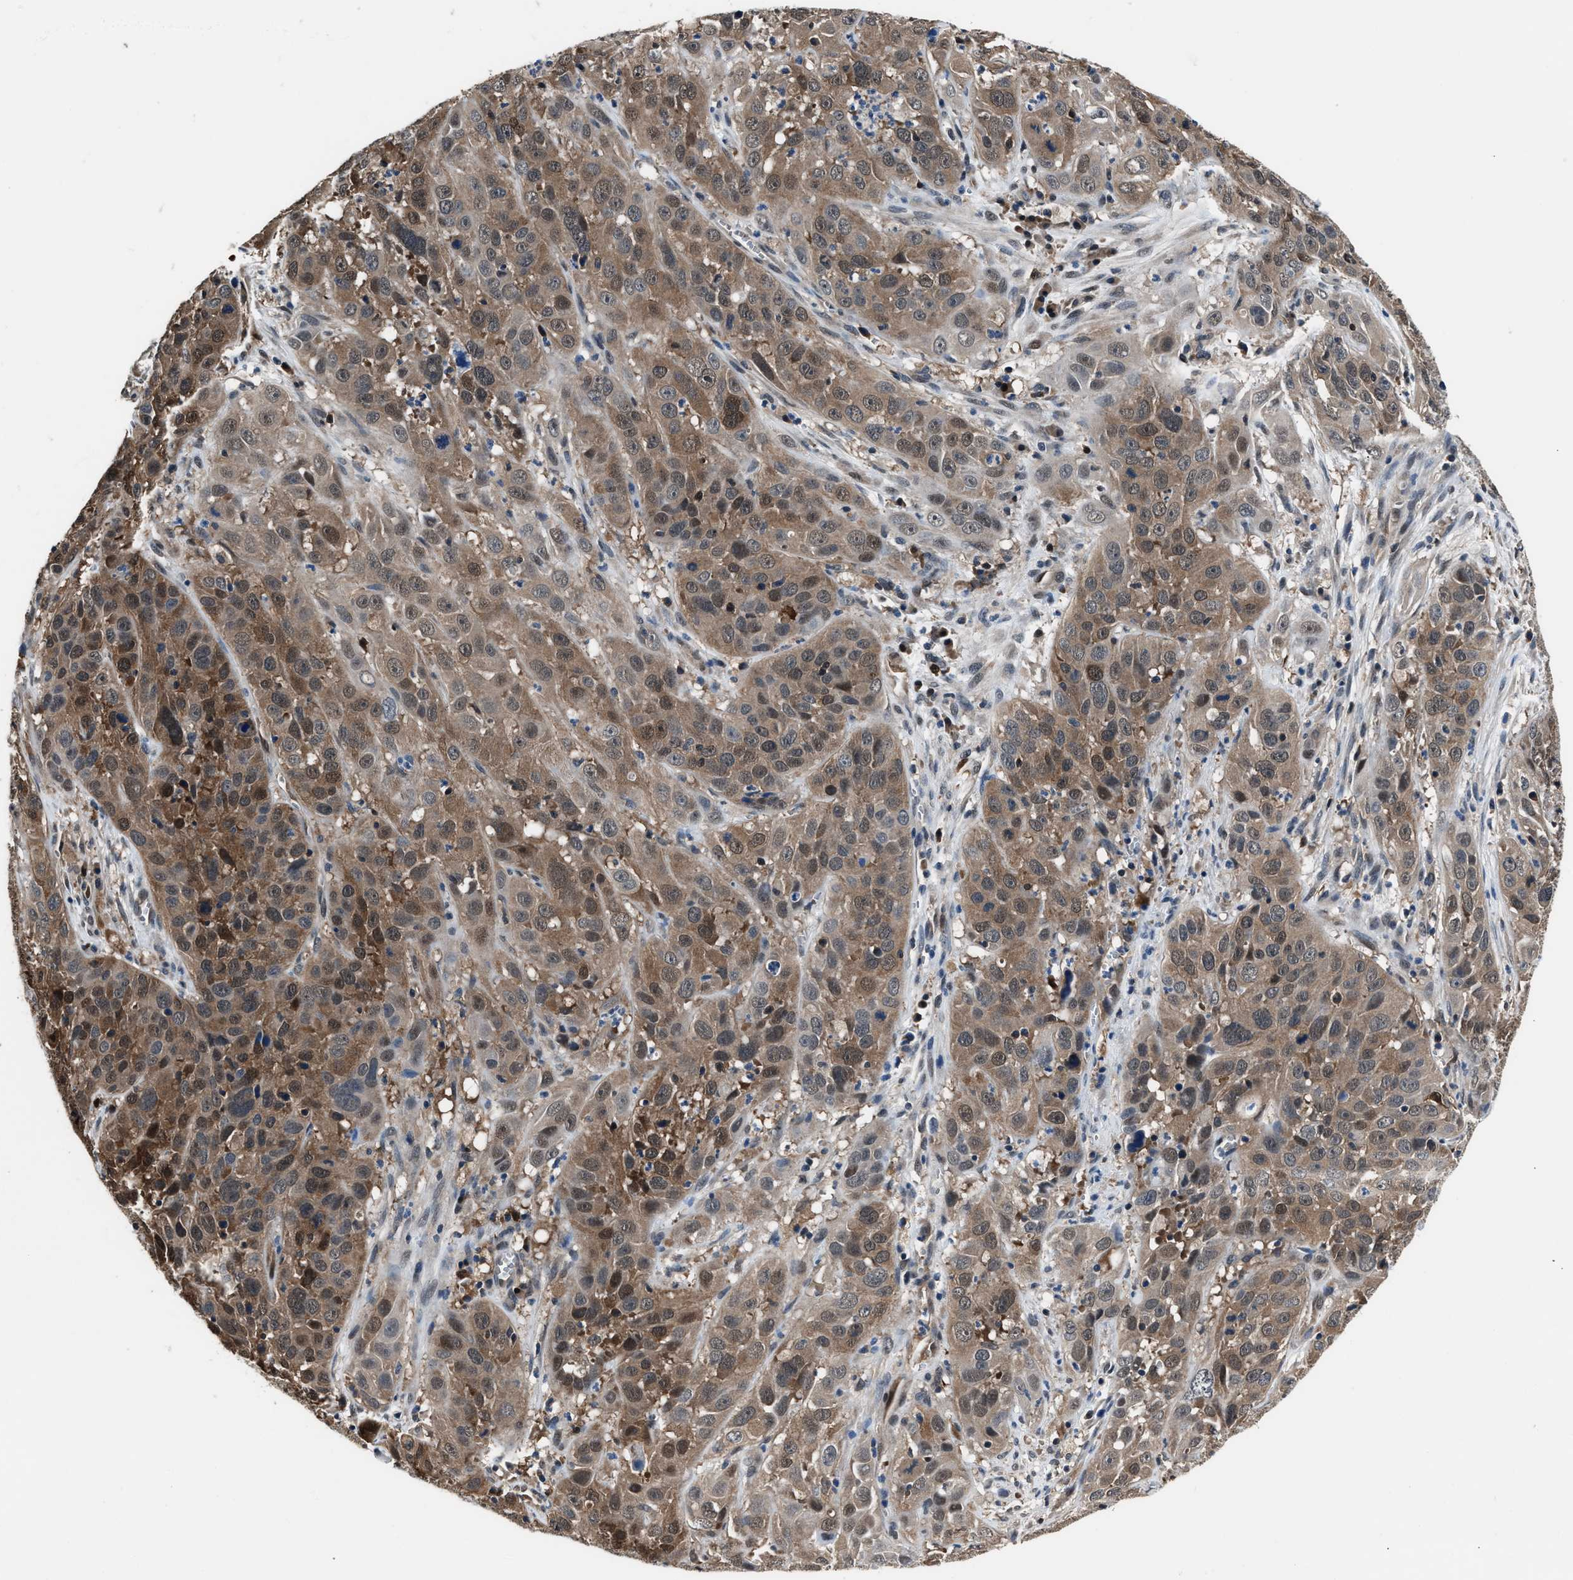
{"staining": {"intensity": "moderate", "quantity": "25%-75%", "location": "cytoplasmic/membranous,nuclear"}, "tissue": "cervical cancer", "cell_type": "Tumor cells", "image_type": "cancer", "snomed": [{"axis": "morphology", "description": "Squamous cell carcinoma, NOS"}, {"axis": "topography", "description": "Cervix"}], "caption": "Tumor cells exhibit medium levels of moderate cytoplasmic/membranous and nuclear staining in approximately 25%-75% of cells in human cervical squamous cell carcinoma.", "gene": "PPA1", "patient": {"sex": "female", "age": 32}}